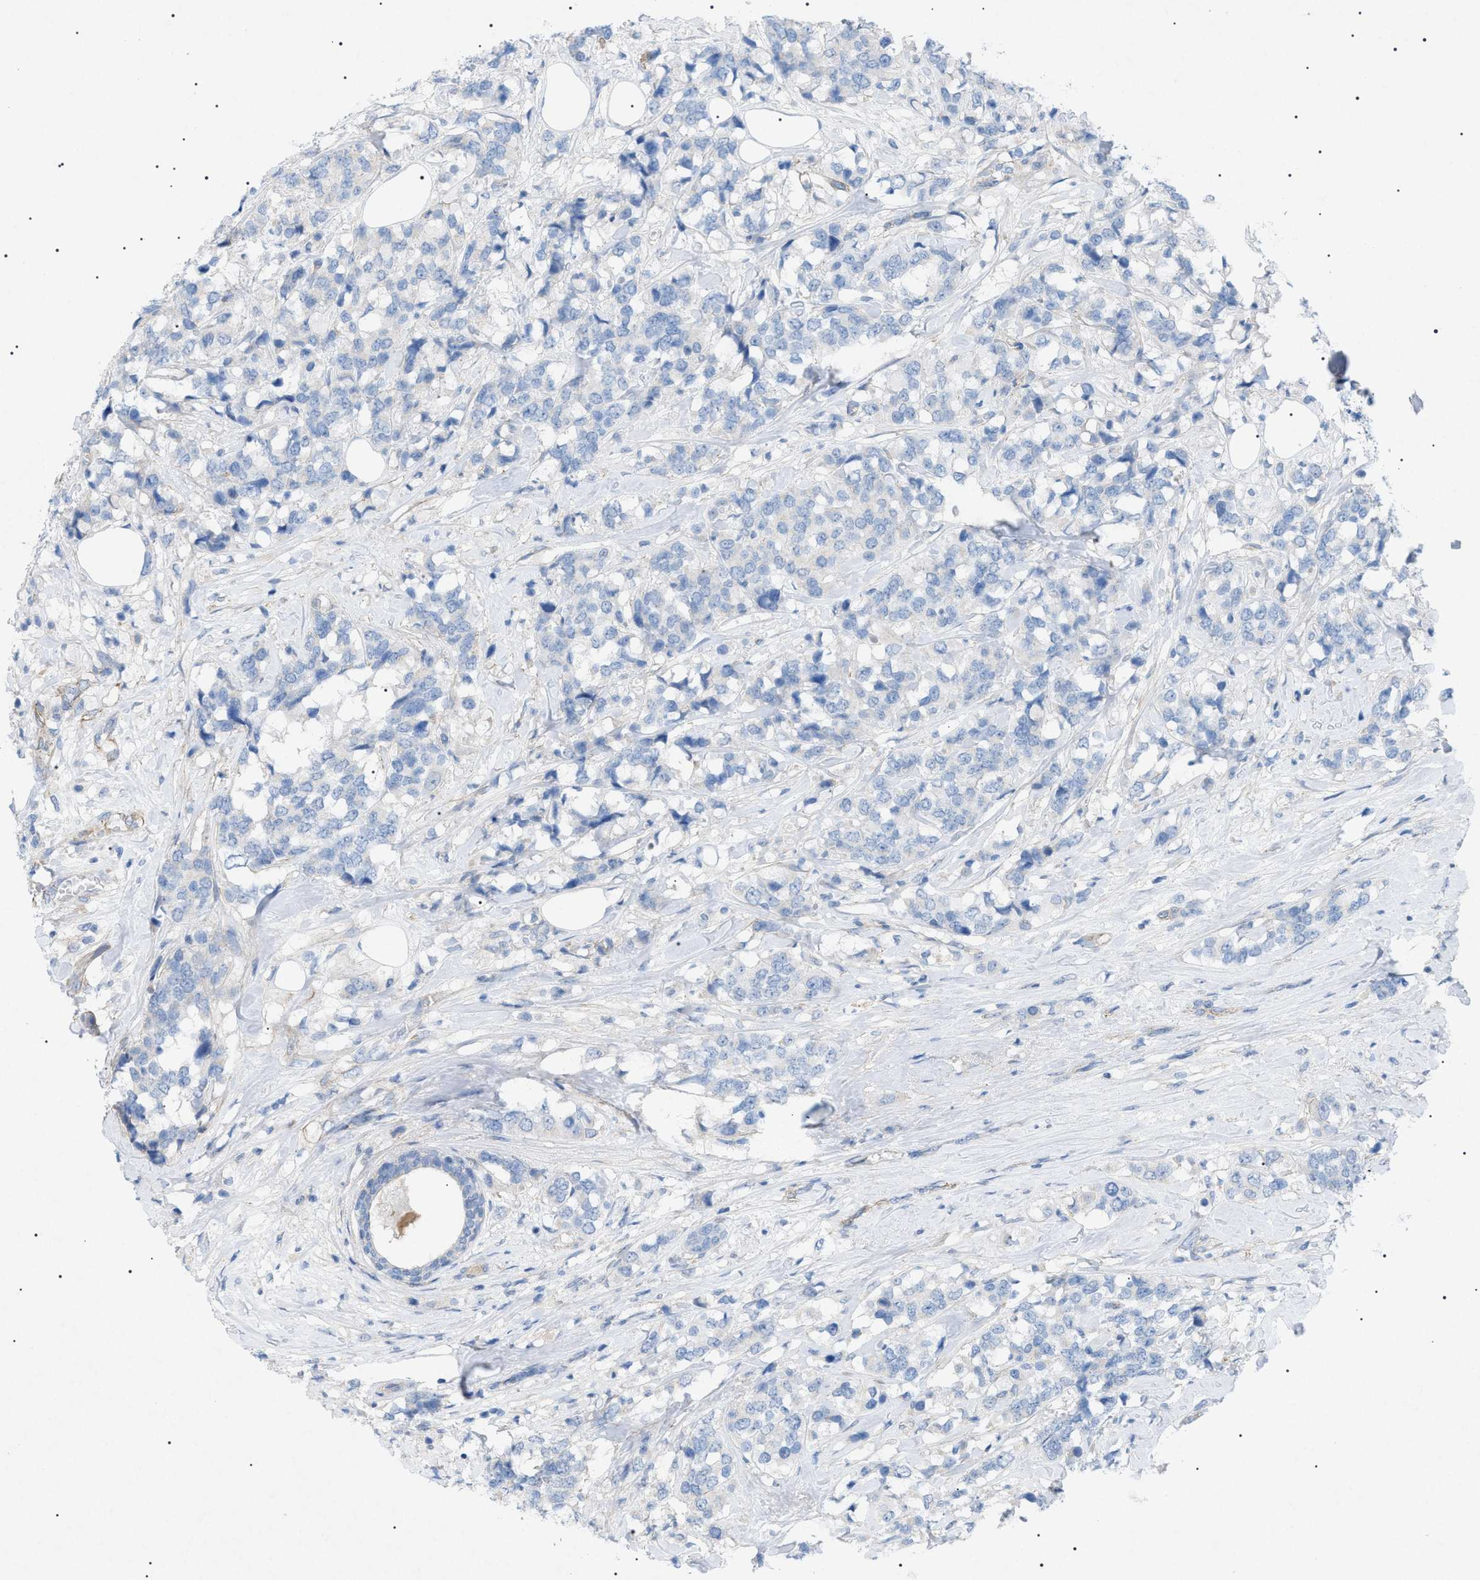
{"staining": {"intensity": "negative", "quantity": "none", "location": "none"}, "tissue": "breast cancer", "cell_type": "Tumor cells", "image_type": "cancer", "snomed": [{"axis": "morphology", "description": "Lobular carcinoma"}, {"axis": "topography", "description": "Breast"}], "caption": "The histopathology image exhibits no significant positivity in tumor cells of breast cancer (lobular carcinoma). The staining is performed using DAB (3,3'-diaminobenzidine) brown chromogen with nuclei counter-stained in using hematoxylin.", "gene": "ADAMTS1", "patient": {"sex": "female", "age": 59}}